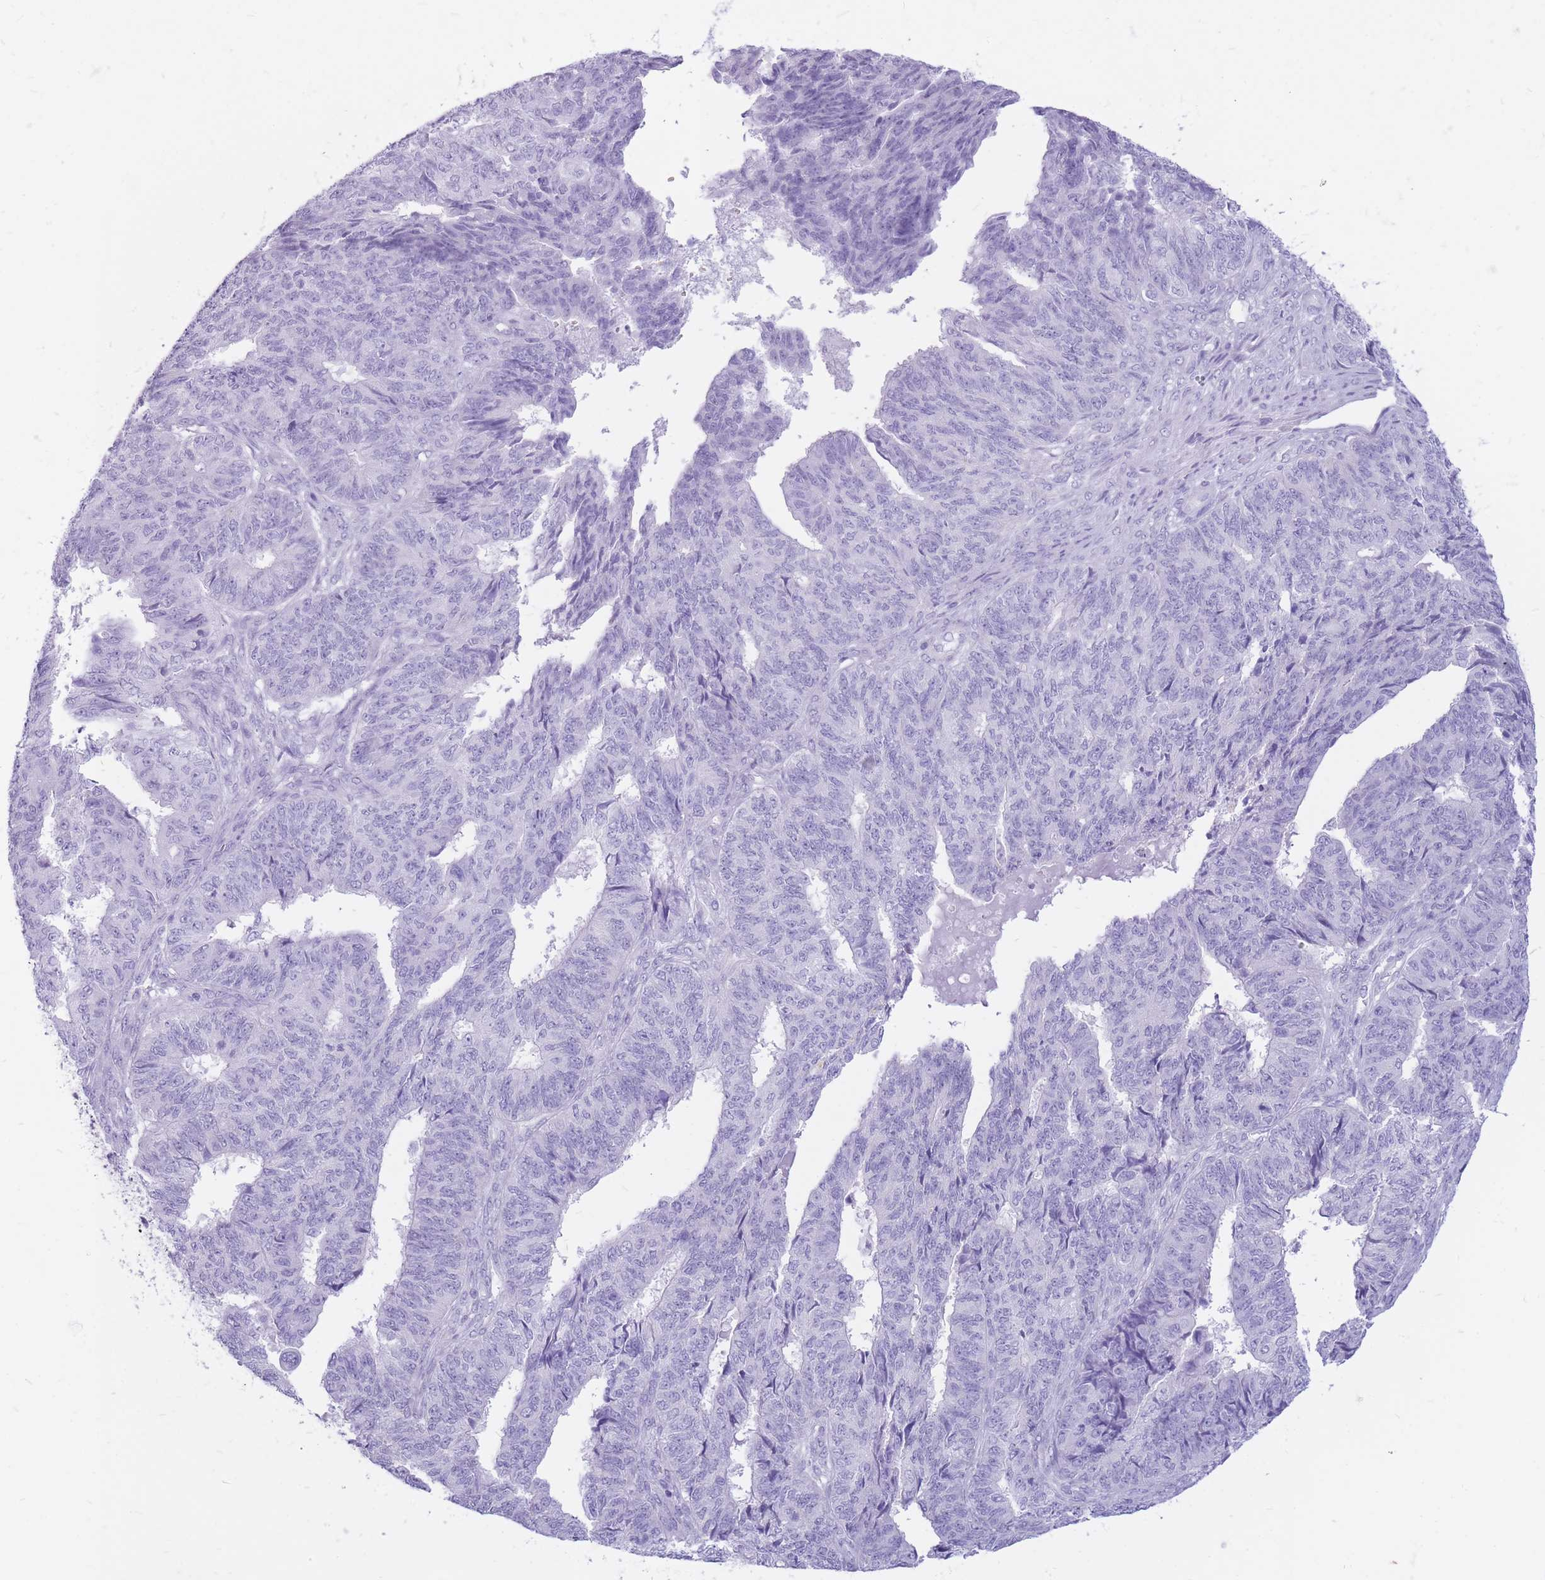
{"staining": {"intensity": "negative", "quantity": "none", "location": "none"}, "tissue": "endometrial cancer", "cell_type": "Tumor cells", "image_type": "cancer", "snomed": [{"axis": "morphology", "description": "Adenocarcinoma, NOS"}, {"axis": "topography", "description": "Endometrium"}], "caption": "IHC micrograph of endometrial cancer (adenocarcinoma) stained for a protein (brown), which reveals no expression in tumor cells.", "gene": "CYP21A2", "patient": {"sex": "female", "age": 32}}